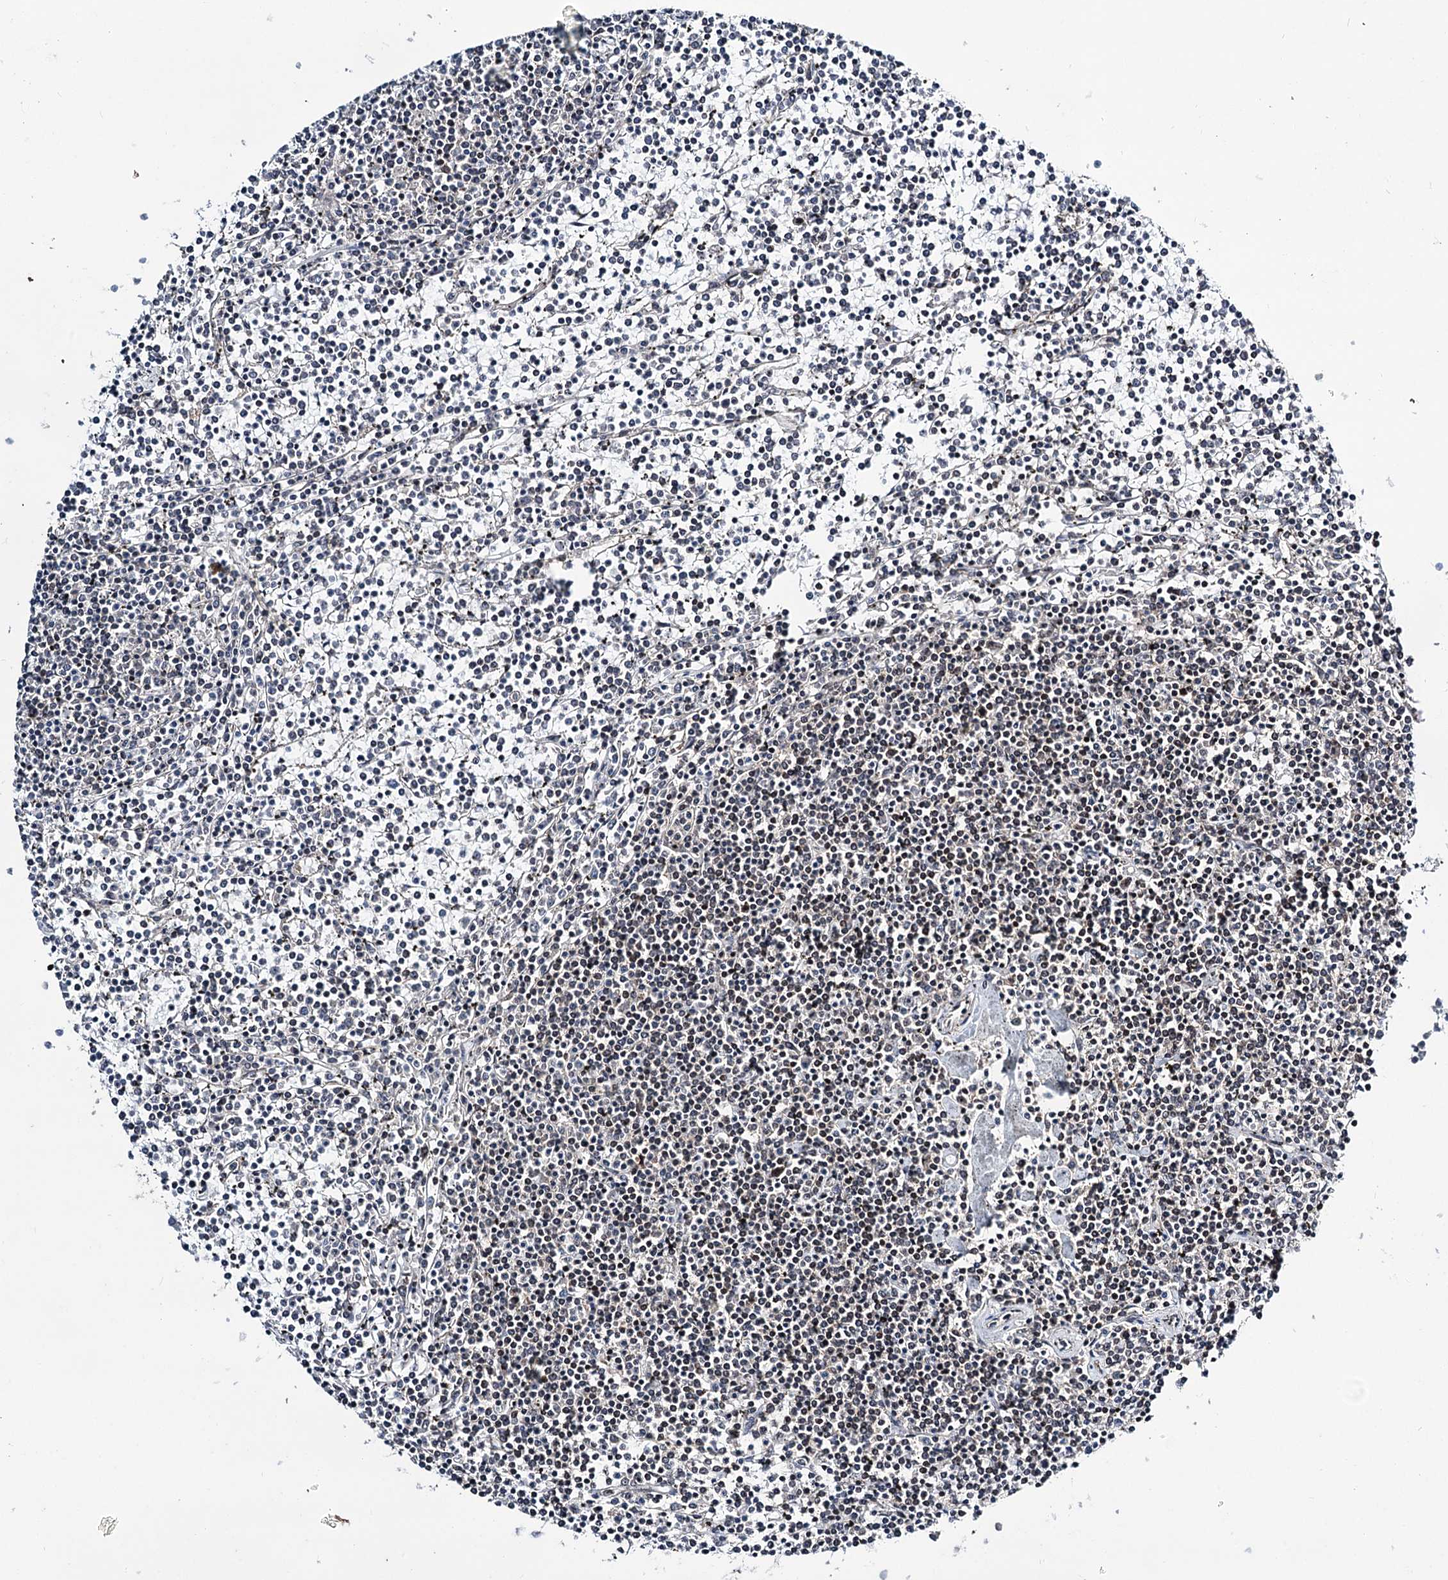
{"staining": {"intensity": "negative", "quantity": "none", "location": "none"}, "tissue": "lymphoma", "cell_type": "Tumor cells", "image_type": "cancer", "snomed": [{"axis": "morphology", "description": "Malignant lymphoma, non-Hodgkin's type, Low grade"}, {"axis": "topography", "description": "Spleen"}], "caption": "This is an immunohistochemistry histopathology image of low-grade malignant lymphoma, non-Hodgkin's type. There is no expression in tumor cells.", "gene": "DCUN1D4", "patient": {"sex": "female", "age": 19}}